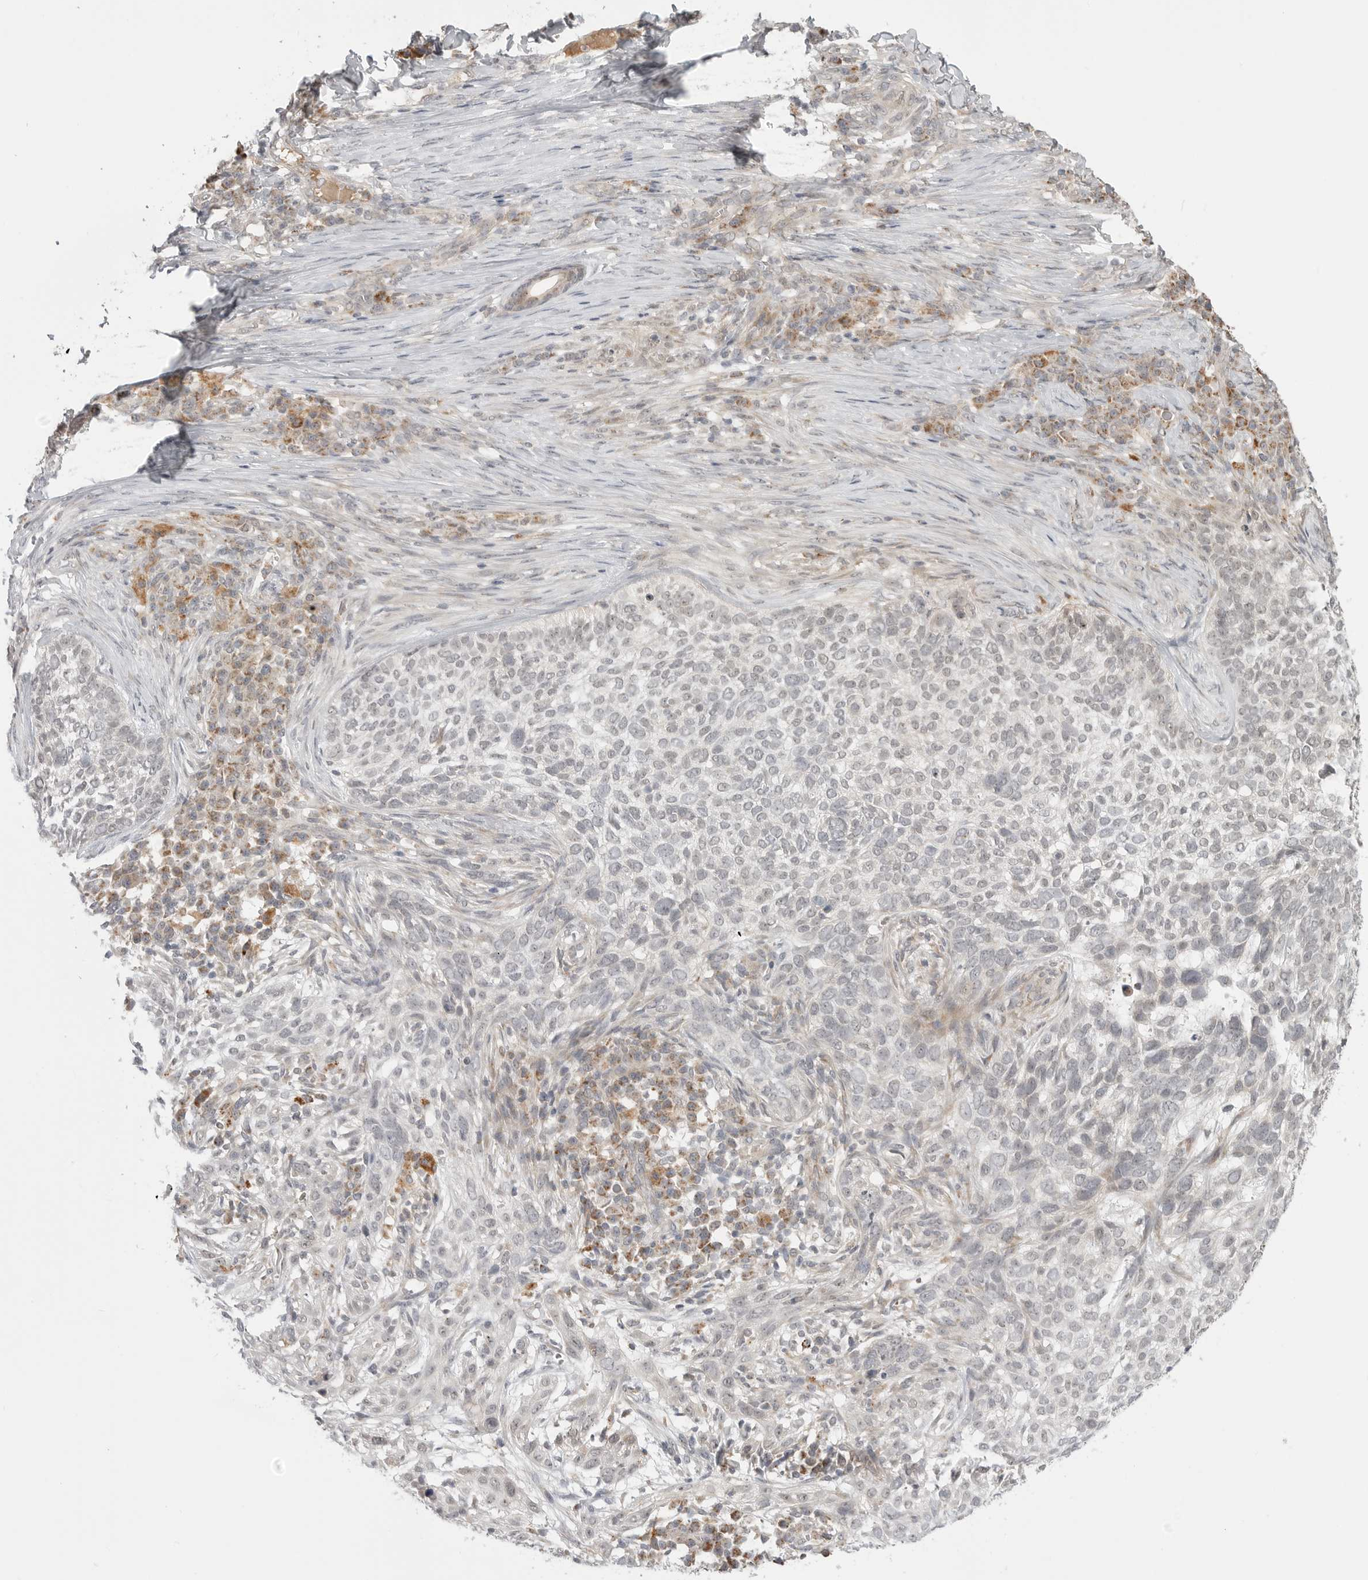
{"staining": {"intensity": "negative", "quantity": "none", "location": "none"}, "tissue": "skin cancer", "cell_type": "Tumor cells", "image_type": "cancer", "snomed": [{"axis": "morphology", "description": "Basal cell carcinoma"}, {"axis": "topography", "description": "Skin"}], "caption": "Tumor cells show no significant protein expression in skin basal cell carcinoma.", "gene": "KALRN", "patient": {"sex": "female", "age": 64}}